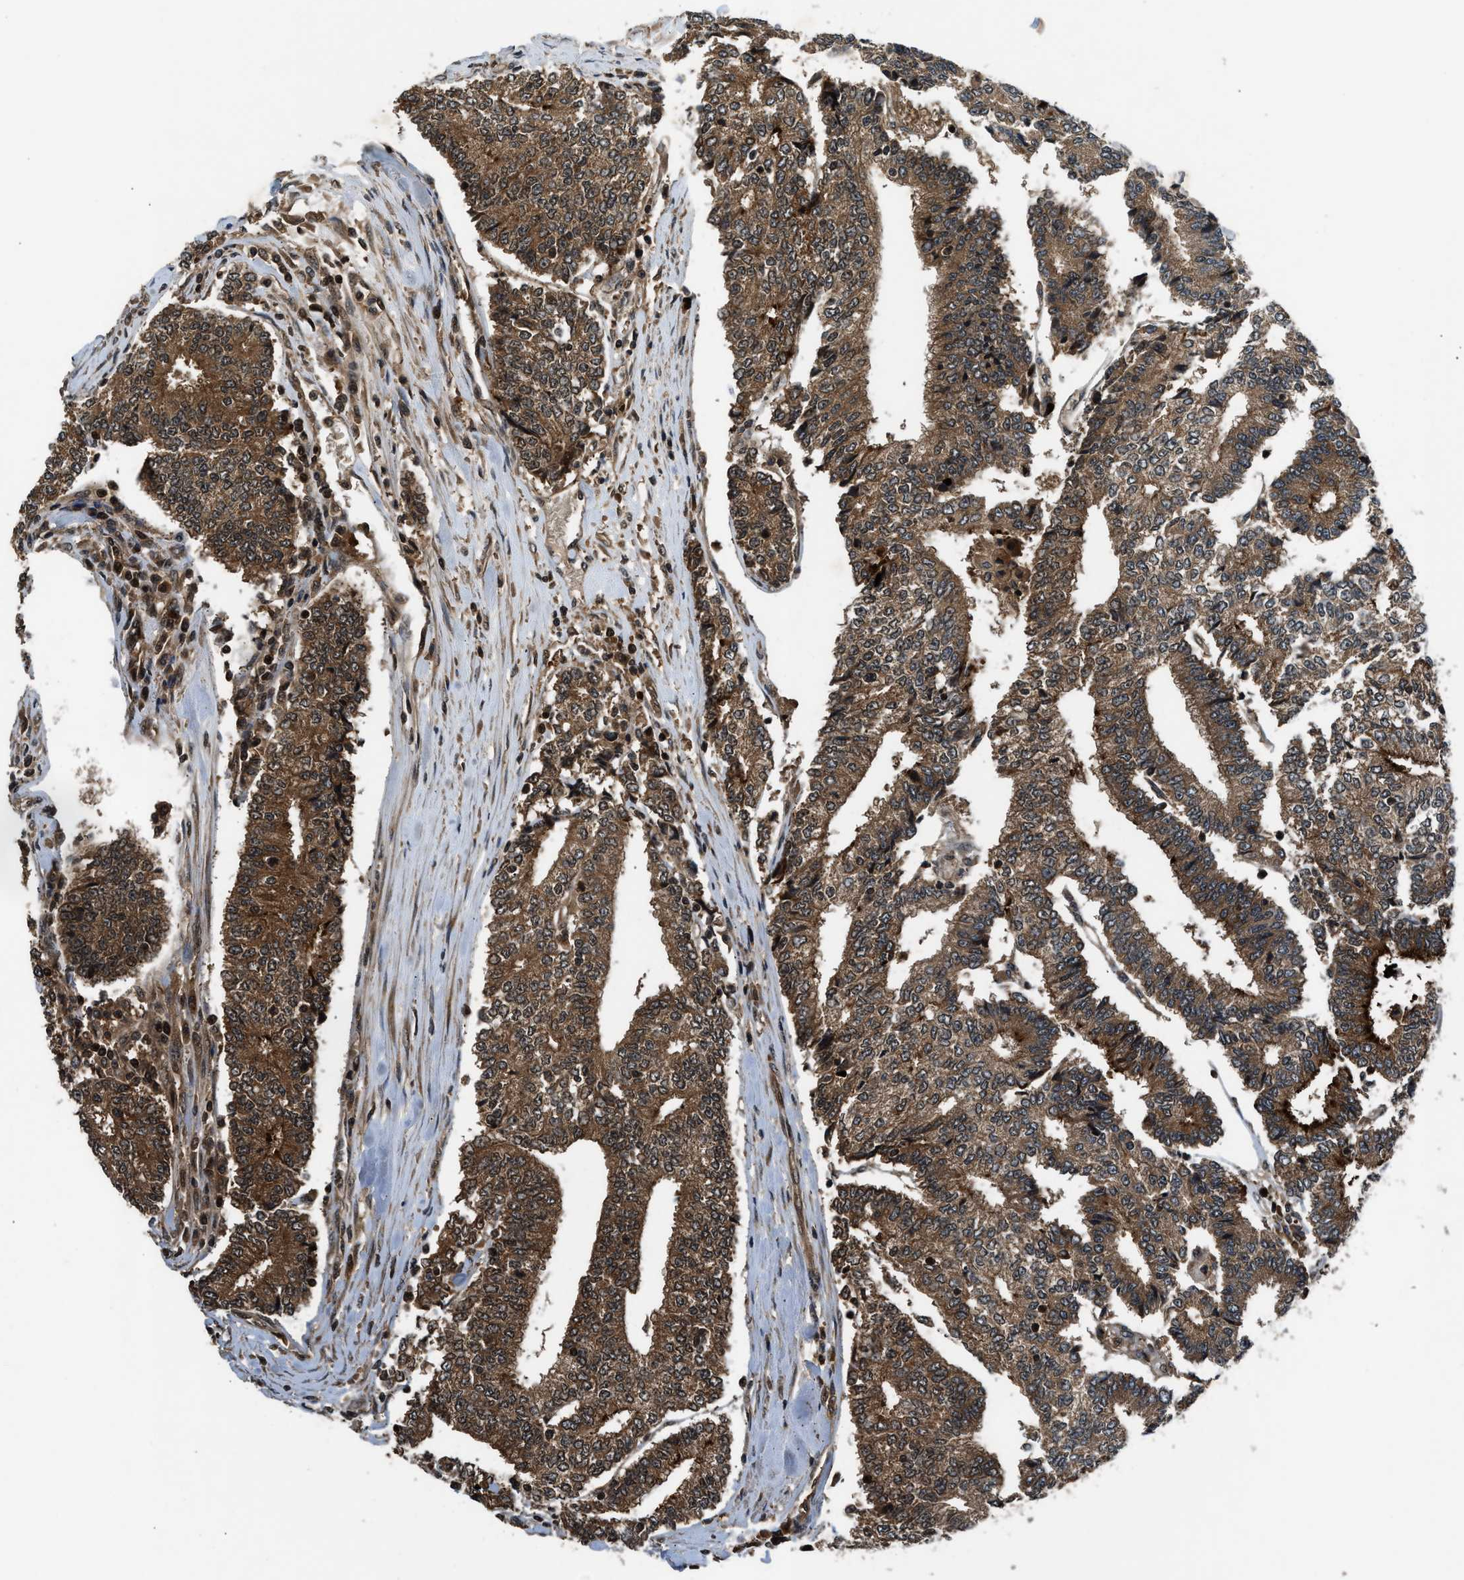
{"staining": {"intensity": "strong", "quantity": ">75%", "location": "cytoplasmic/membranous"}, "tissue": "prostate cancer", "cell_type": "Tumor cells", "image_type": "cancer", "snomed": [{"axis": "morphology", "description": "Adenocarcinoma, High grade"}, {"axis": "topography", "description": "Prostate"}], "caption": "The image exhibits immunohistochemical staining of prostate cancer. There is strong cytoplasmic/membranous positivity is identified in approximately >75% of tumor cells. (Stains: DAB in brown, nuclei in blue, Microscopy: brightfield microscopy at high magnification).", "gene": "RPS6KB1", "patient": {"sex": "male", "age": 71}}